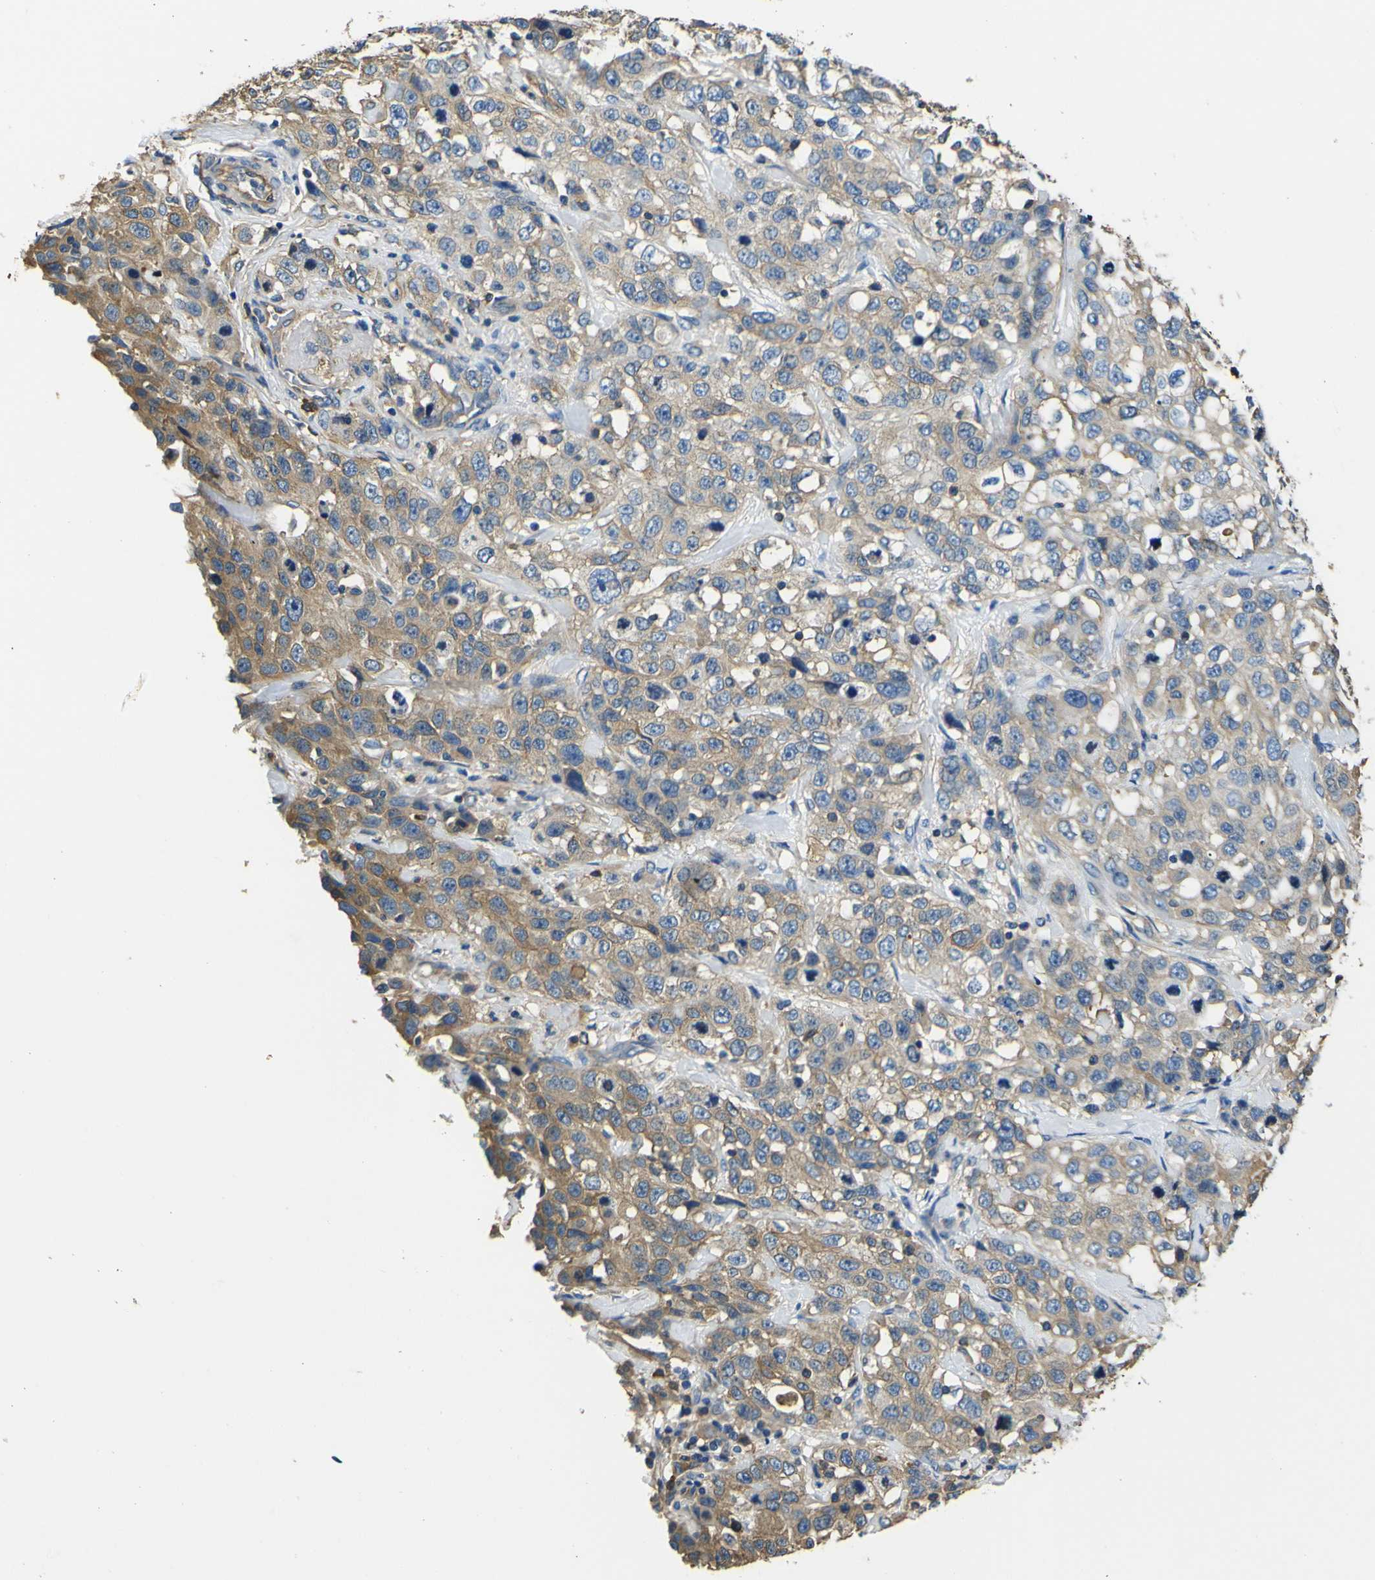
{"staining": {"intensity": "moderate", "quantity": "25%-75%", "location": "cytoplasmic/membranous"}, "tissue": "stomach cancer", "cell_type": "Tumor cells", "image_type": "cancer", "snomed": [{"axis": "morphology", "description": "Normal tissue, NOS"}, {"axis": "morphology", "description": "Adenocarcinoma, NOS"}, {"axis": "topography", "description": "Stomach"}], "caption": "Immunohistochemistry (DAB (3,3'-diaminobenzidine)) staining of stomach adenocarcinoma reveals moderate cytoplasmic/membranous protein positivity in about 25%-75% of tumor cells.", "gene": "TUBB", "patient": {"sex": "male", "age": 48}}